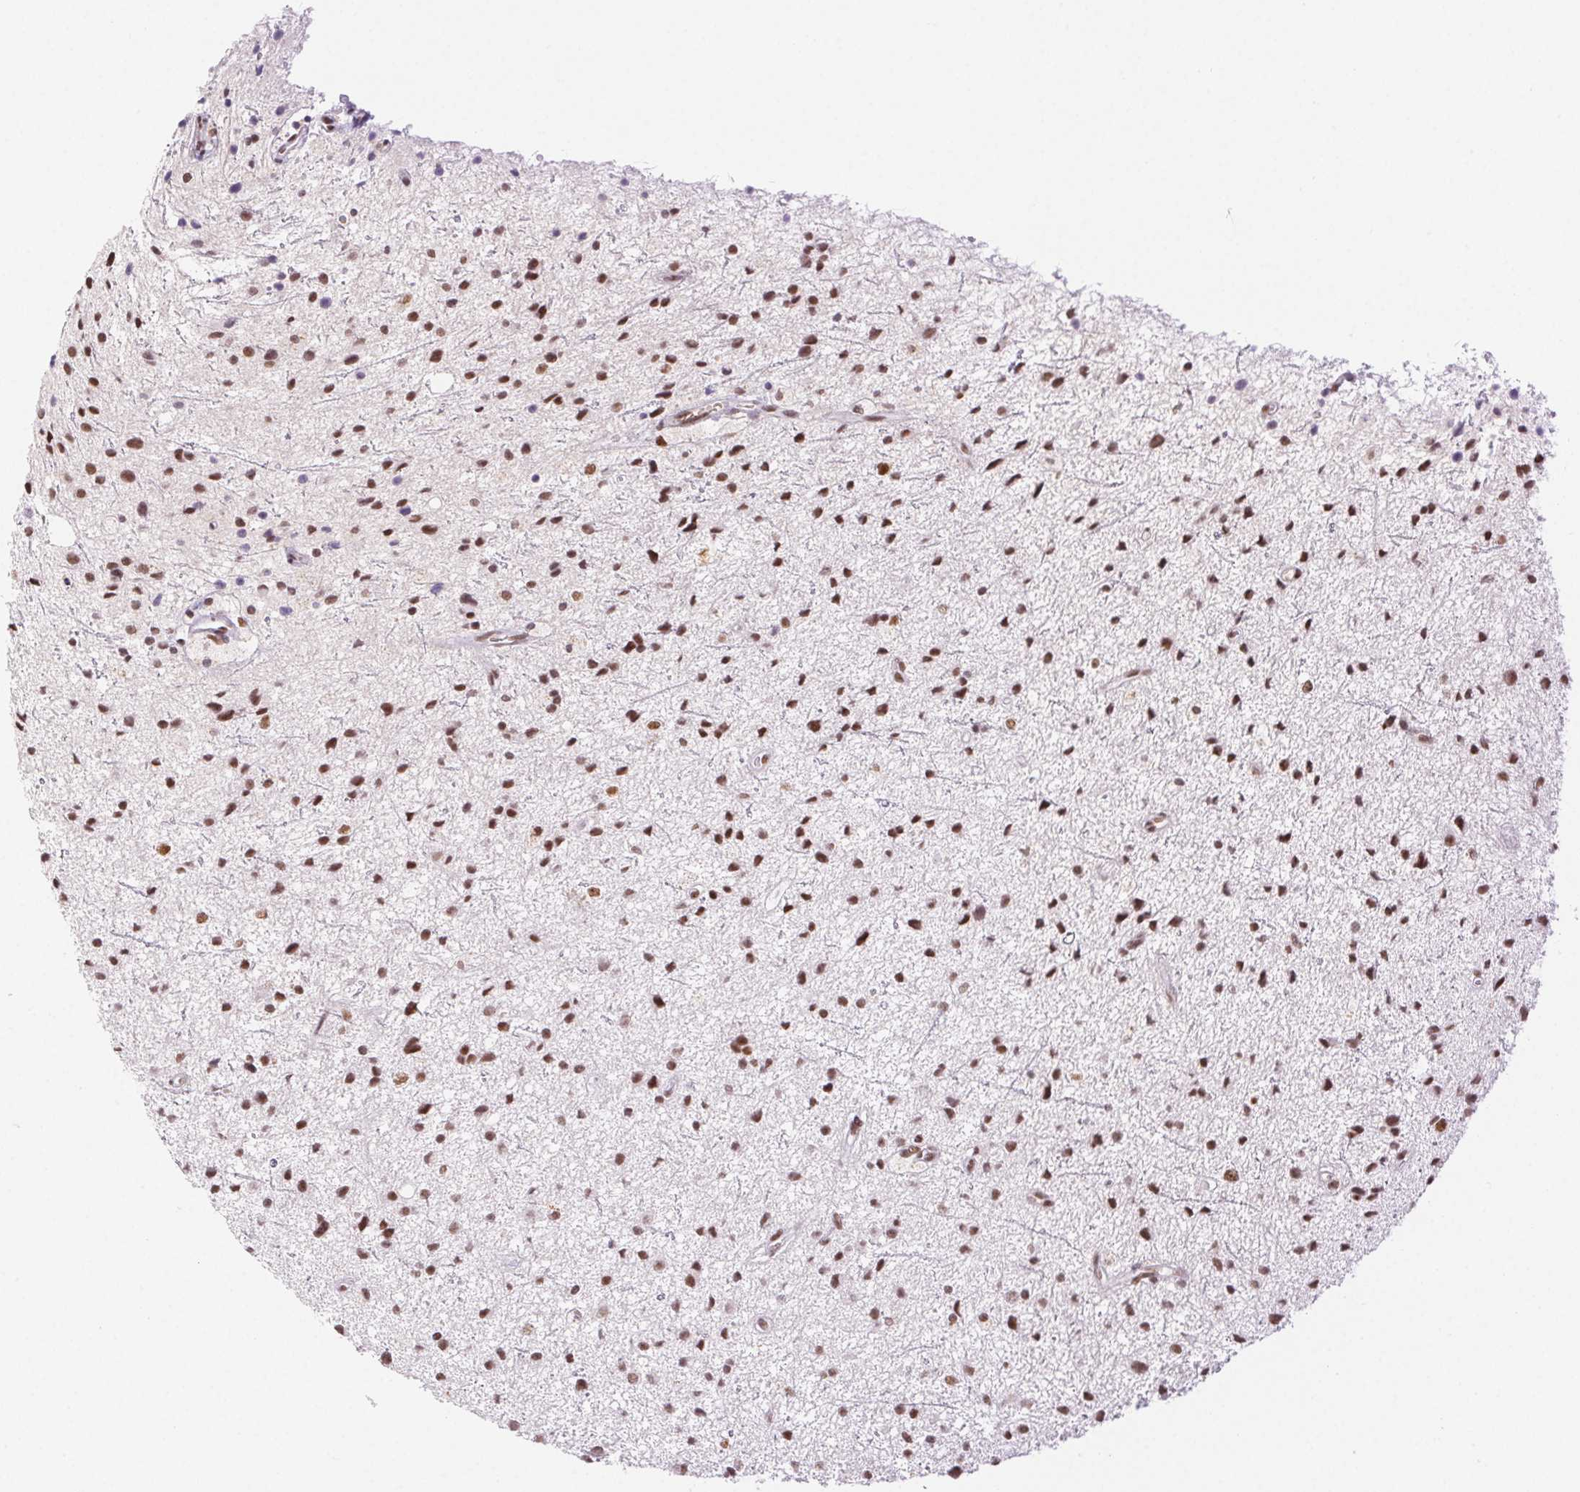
{"staining": {"intensity": "moderate", "quantity": ">75%", "location": "nuclear"}, "tissue": "glioma", "cell_type": "Tumor cells", "image_type": "cancer", "snomed": [{"axis": "morphology", "description": "Glioma, malignant, Low grade"}, {"axis": "topography", "description": "Brain"}], "caption": "Glioma stained with a brown dye demonstrates moderate nuclear positive positivity in about >75% of tumor cells.", "gene": "H2AZ2", "patient": {"sex": "male", "age": 43}}